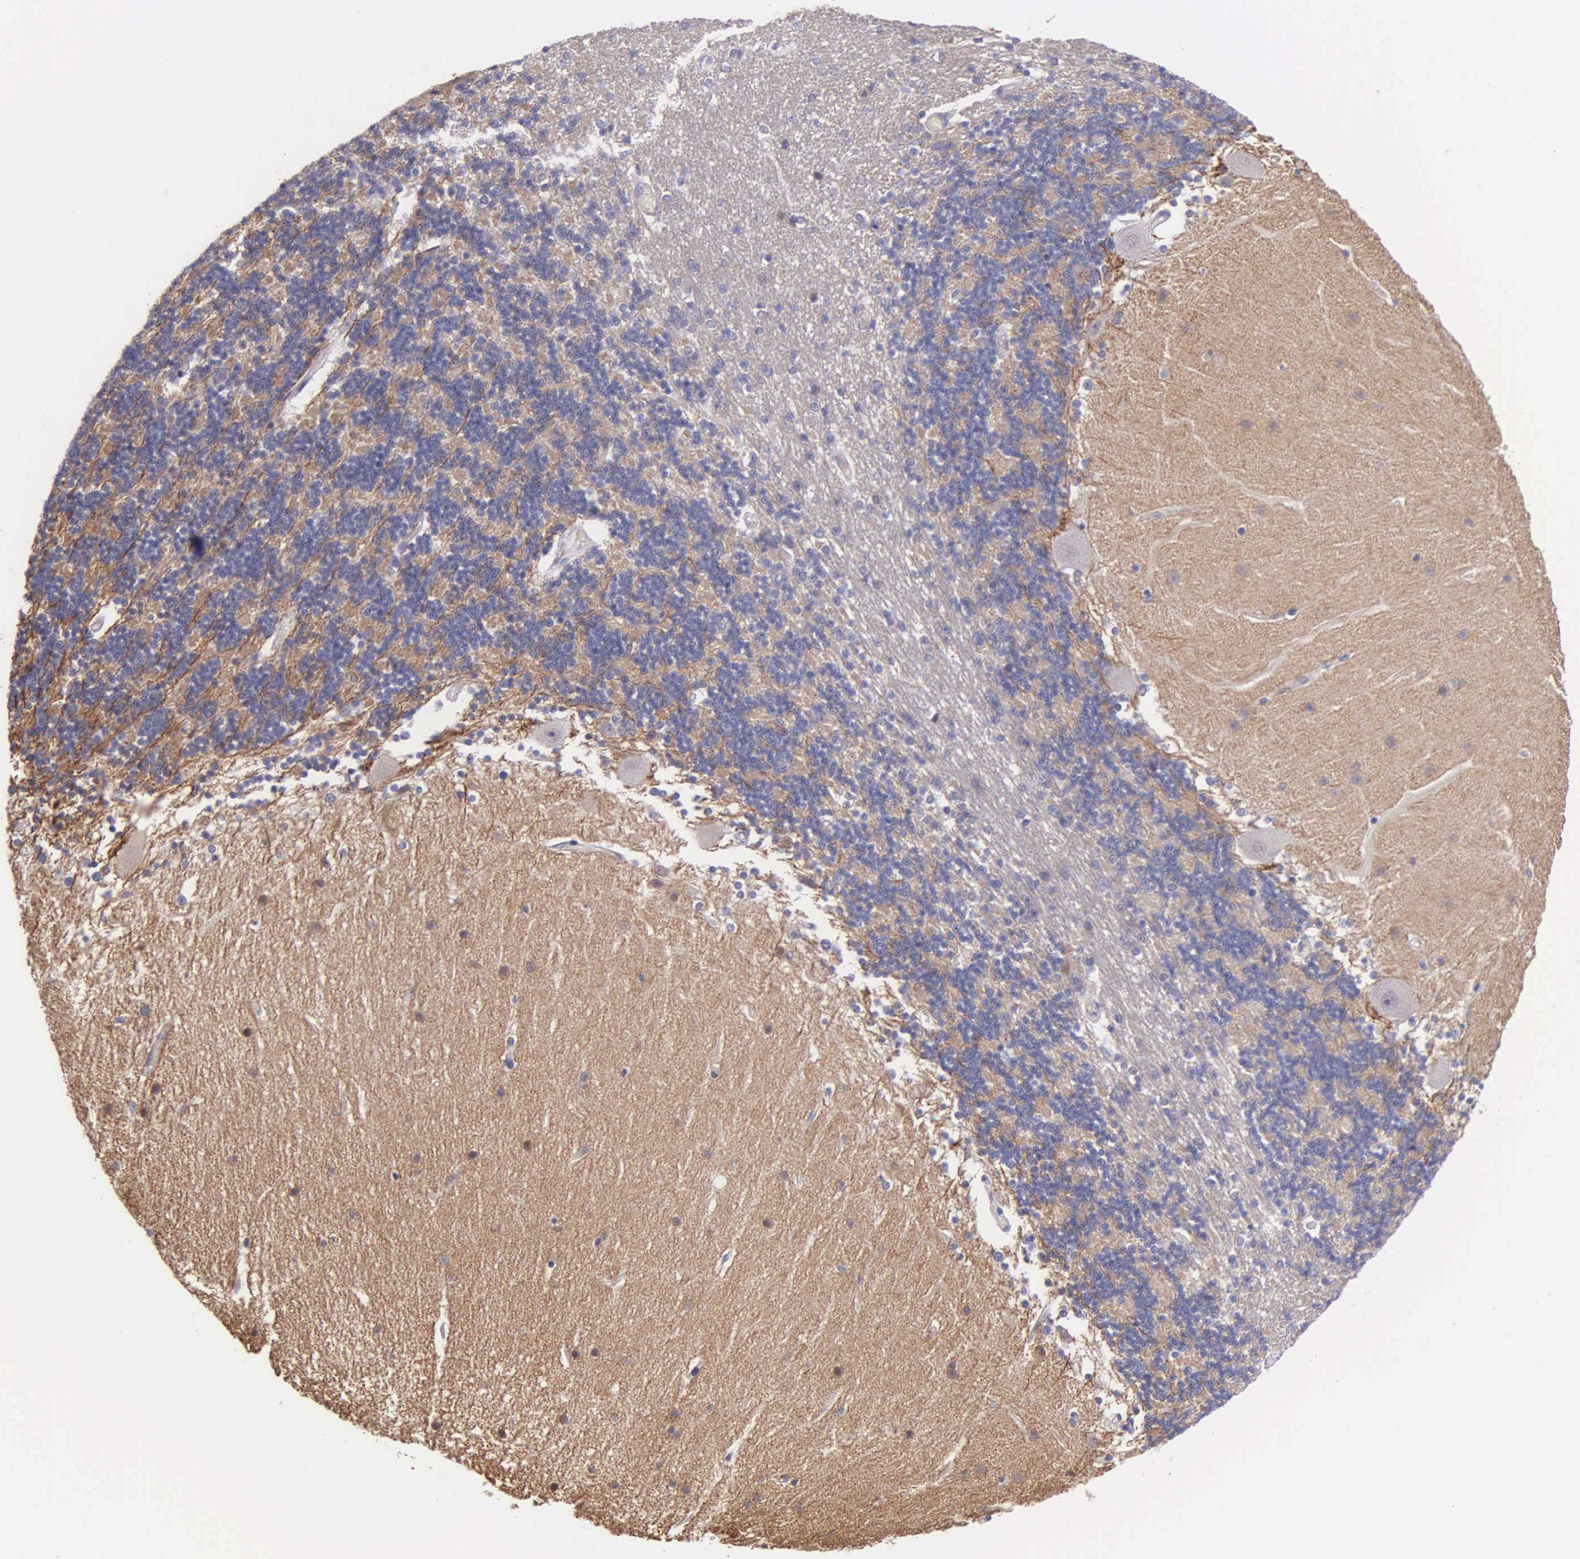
{"staining": {"intensity": "negative", "quantity": "none", "location": "none"}, "tissue": "cerebellum", "cell_type": "Cells in granular layer", "image_type": "normal", "snomed": [{"axis": "morphology", "description": "Normal tissue, NOS"}, {"axis": "topography", "description": "Cerebellum"}], "caption": "This is a image of IHC staining of normal cerebellum, which shows no expression in cells in granular layer.", "gene": "ZC3H12B", "patient": {"sex": "female", "age": 54}}